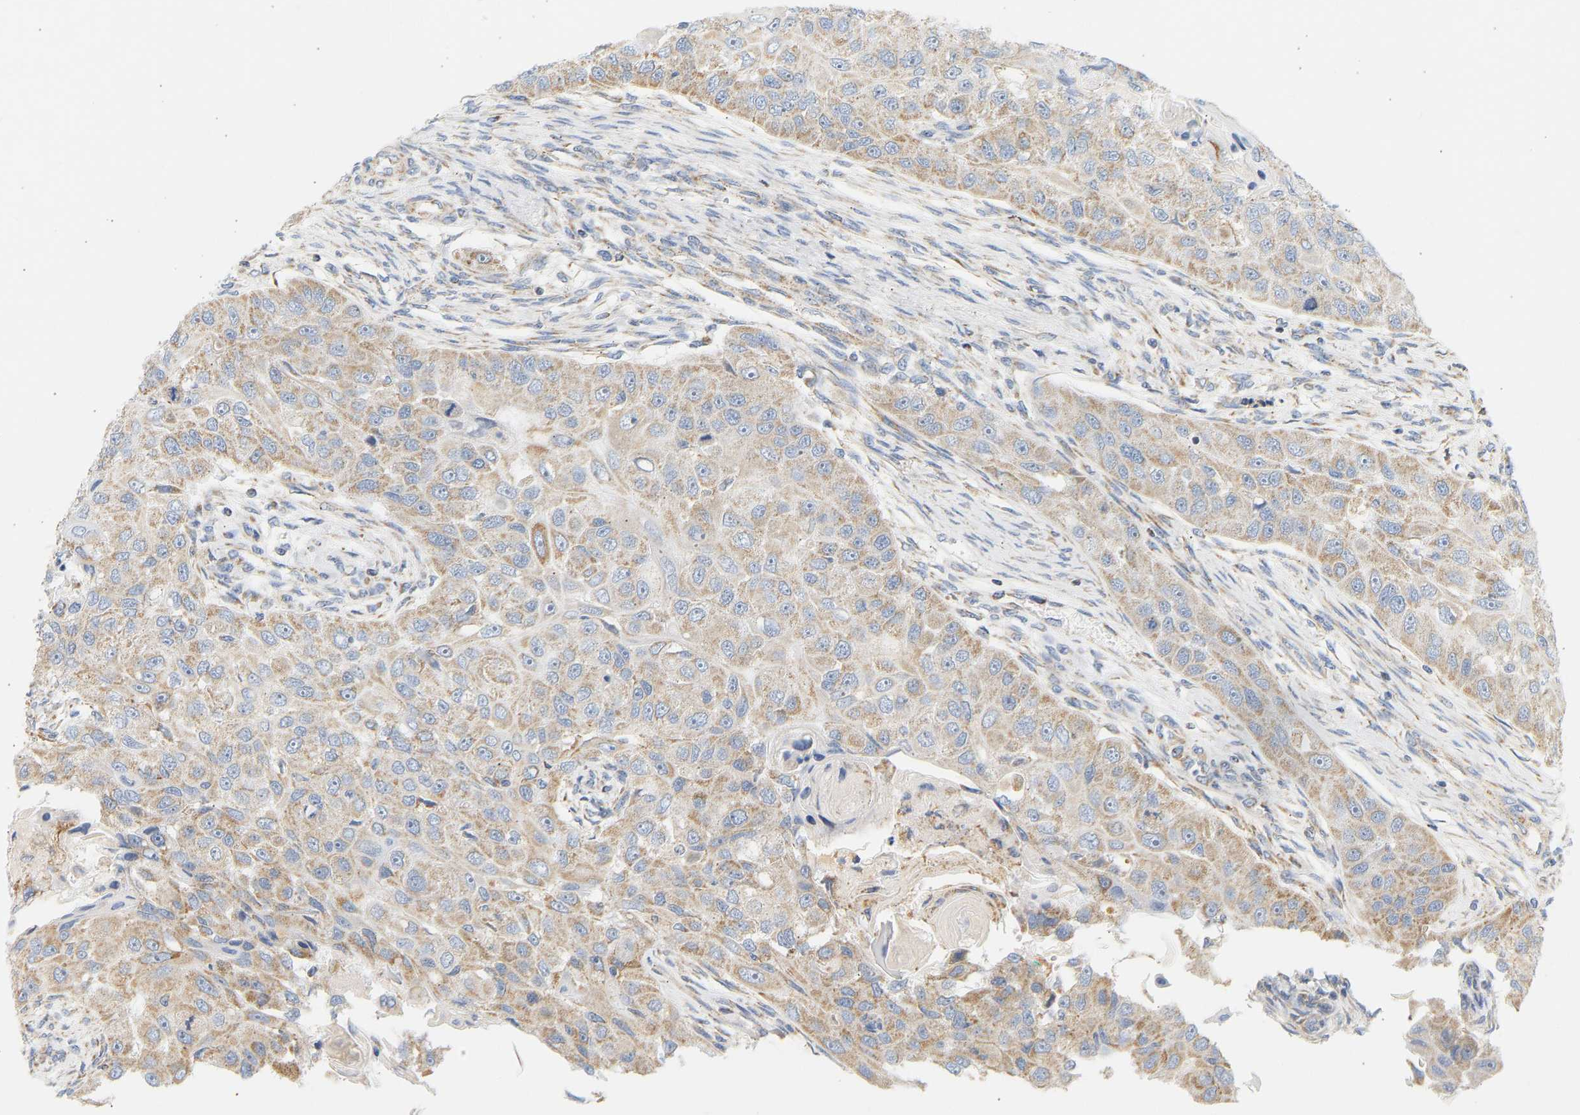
{"staining": {"intensity": "weak", "quantity": ">75%", "location": "cytoplasmic/membranous"}, "tissue": "head and neck cancer", "cell_type": "Tumor cells", "image_type": "cancer", "snomed": [{"axis": "morphology", "description": "Normal tissue, NOS"}, {"axis": "morphology", "description": "Squamous cell carcinoma, NOS"}, {"axis": "topography", "description": "Skeletal muscle"}, {"axis": "topography", "description": "Head-Neck"}], "caption": "Head and neck squamous cell carcinoma stained with DAB immunohistochemistry shows low levels of weak cytoplasmic/membranous positivity in about >75% of tumor cells.", "gene": "GRPEL2", "patient": {"sex": "male", "age": 51}}